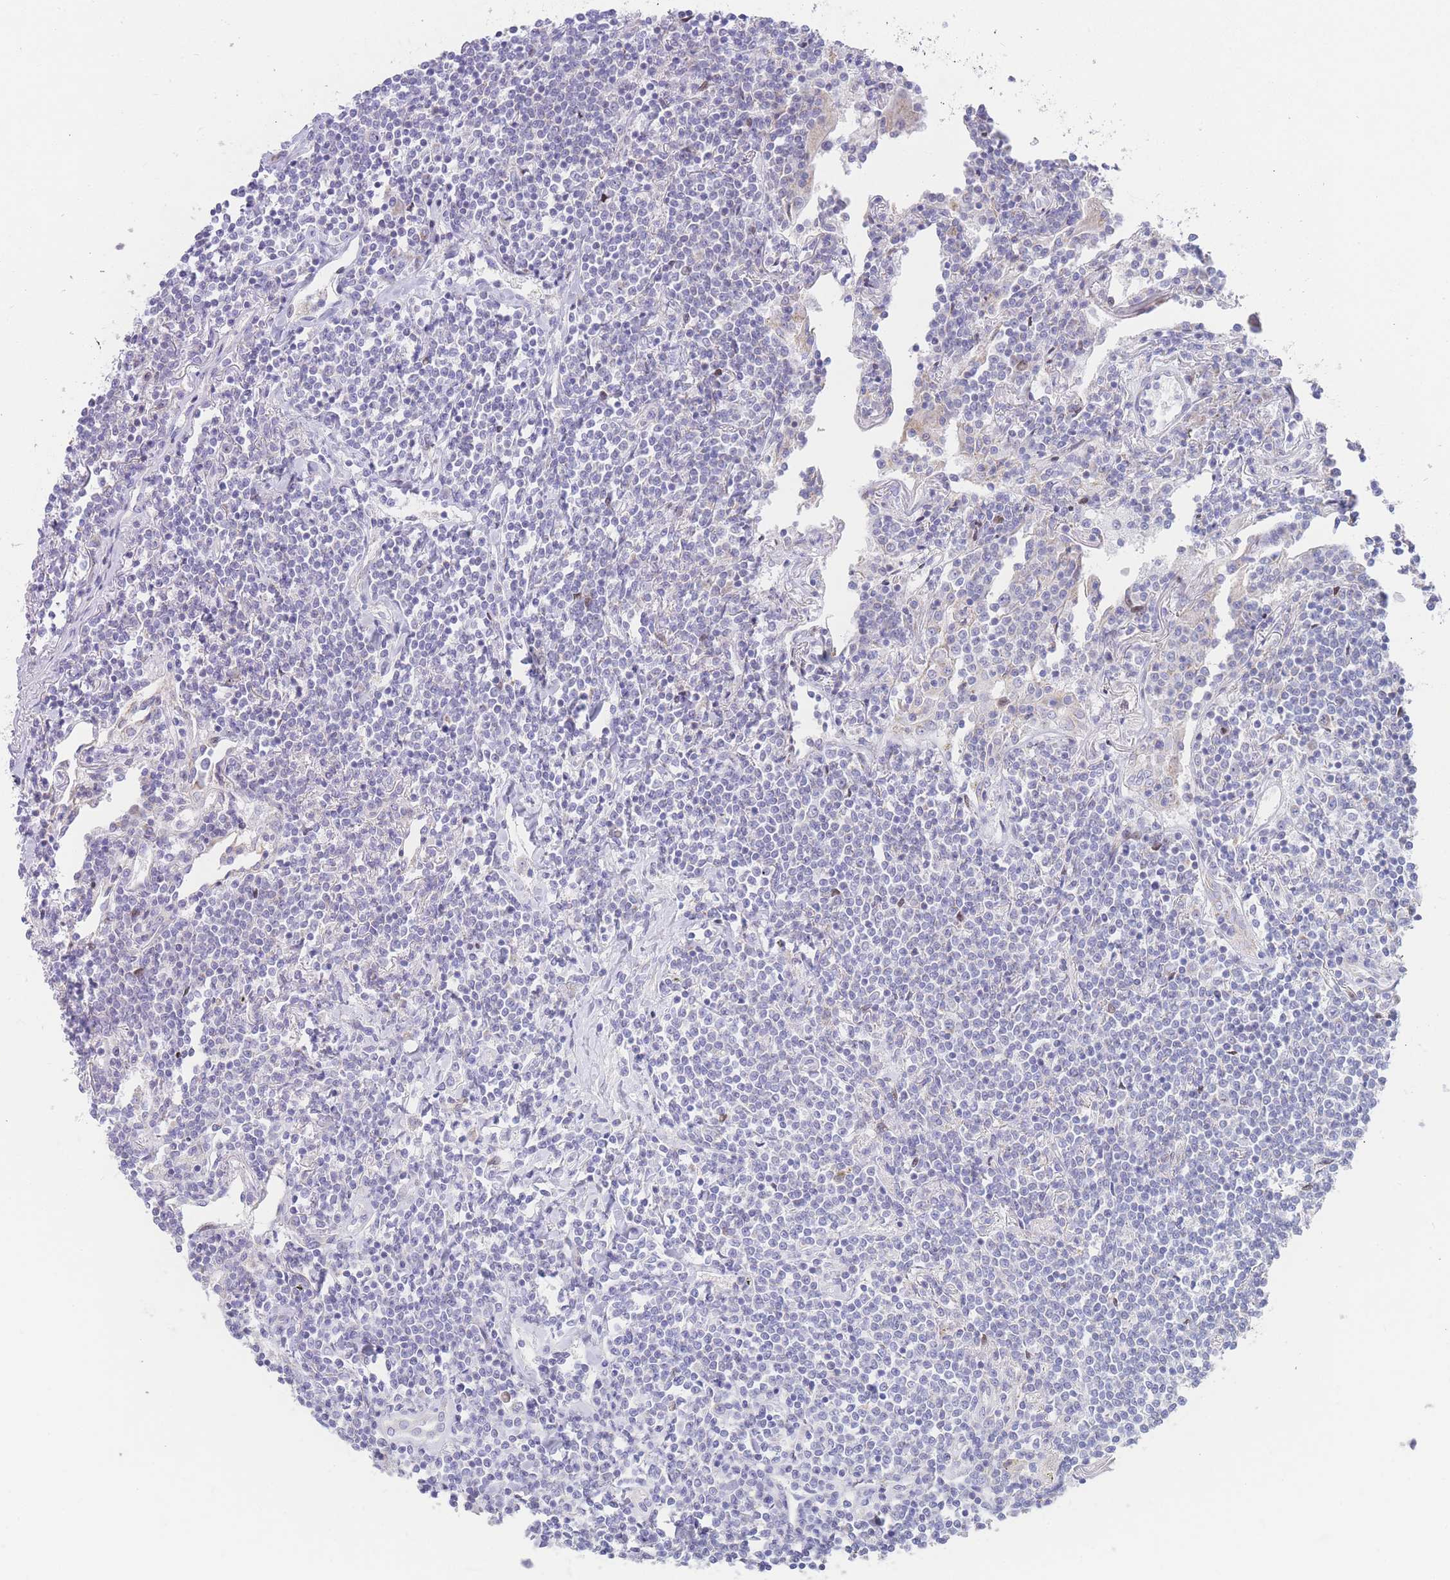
{"staining": {"intensity": "negative", "quantity": "none", "location": "none"}, "tissue": "lymphoma", "cell_type": "Tumor cells", "image_type": "cancer", "snomed": [{"axis": "morphology", "description": "Malignant lymphoma, non-Hodgkin's type, Low grade"}, {"axis": "topography", "description": "Lung"}], "caption": "This photomicrograph is of lymphoma stained with immunohistochemistry to label a protein in brown with the nuclei are counter-stained blue. There is no expression in tumor cells. (Brightfield microscopy of DAB (3,3'-diaminobenzidine) immunohistochemistry (IHC) at high magnification).", "gene": "GPAM", "patient": {"sex": "female", "age": 71}}